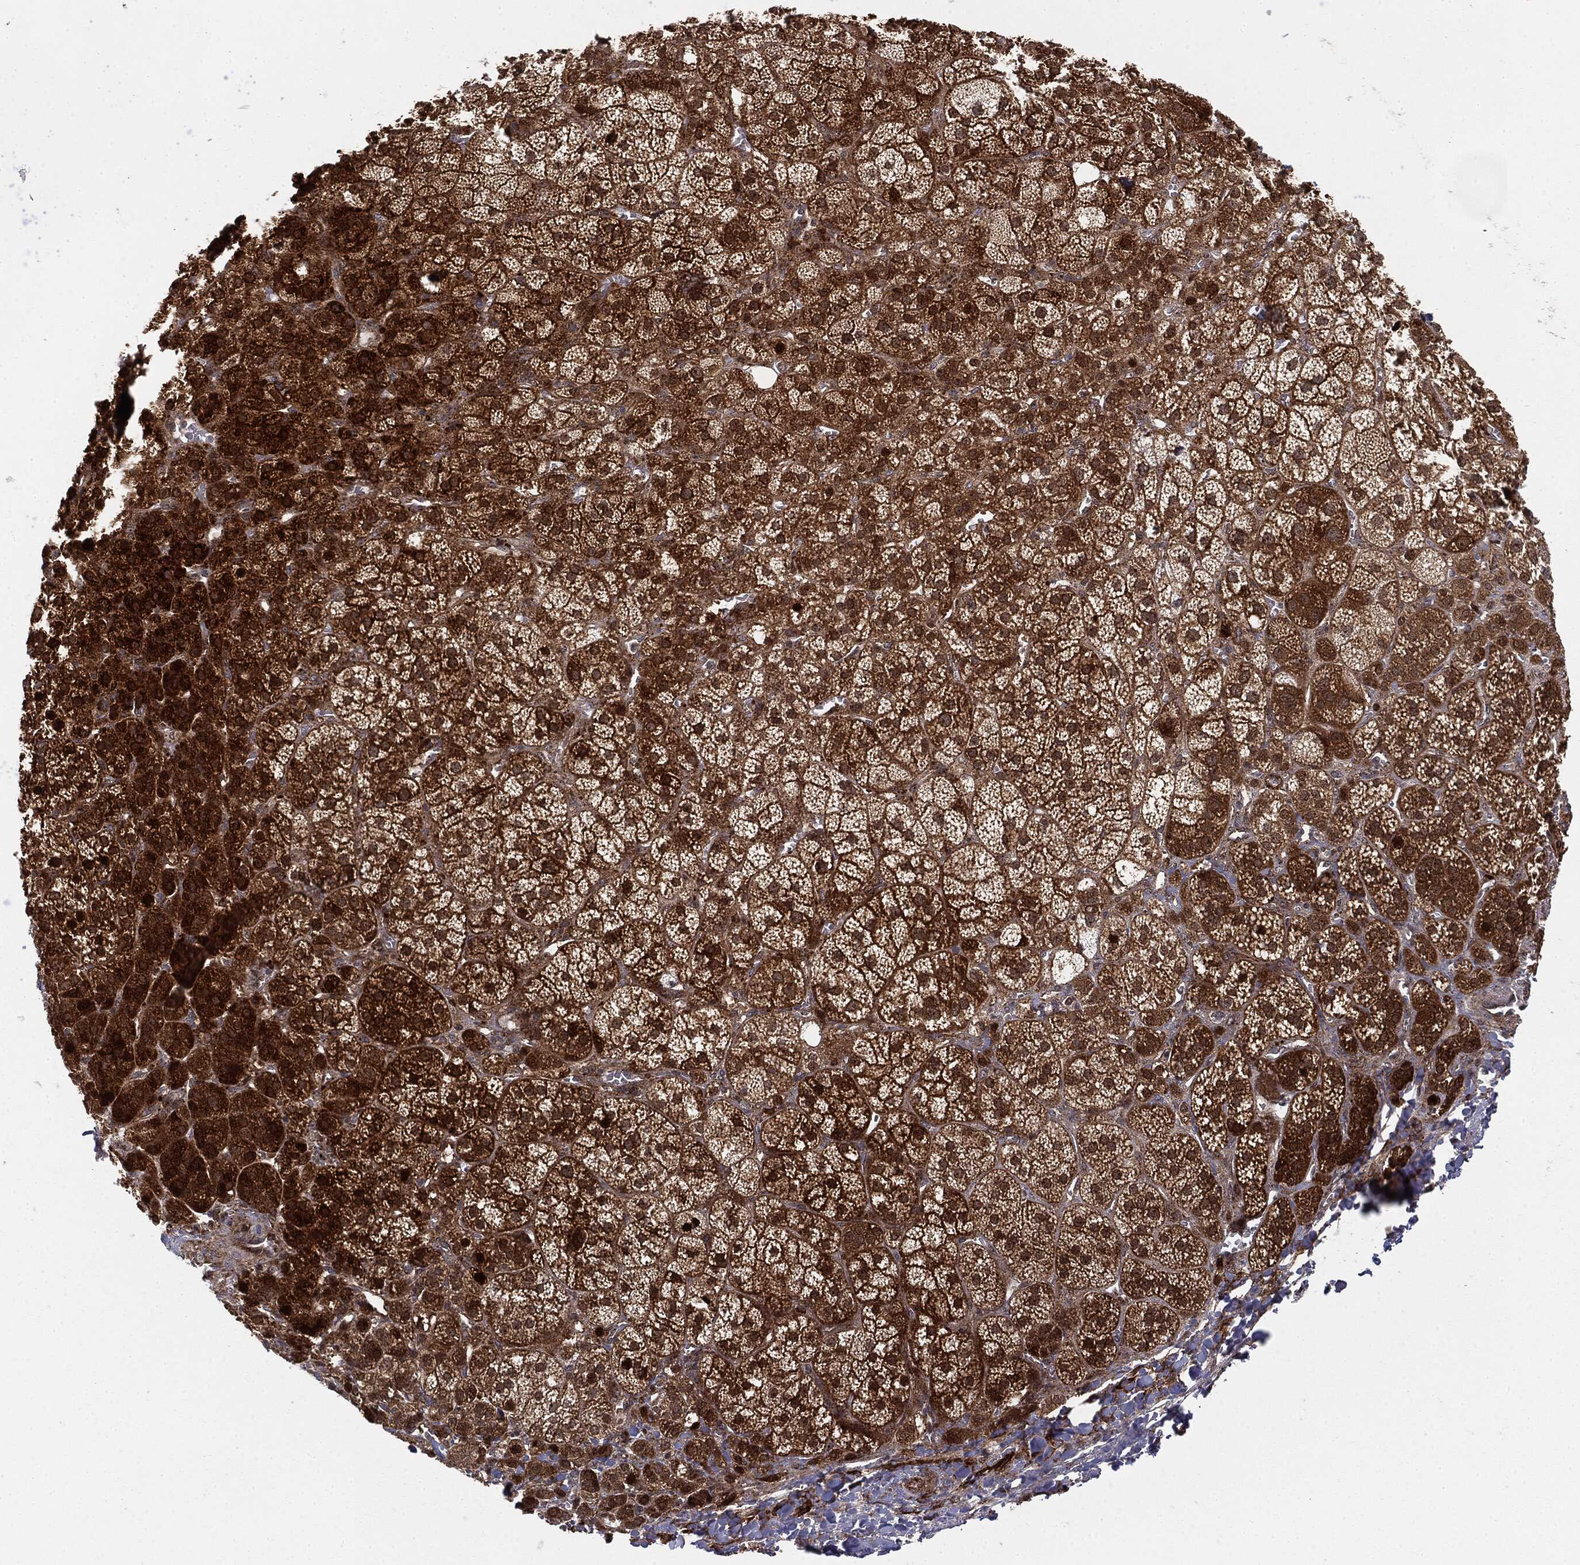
{"staining": {"intensity": "strong", "quantity": ">75%", "location": "cytoplasmic/membranous"}, "tissue": "adrenal gland", "cell_type": "Glandular cells", "image_type": "normal", "snomed": [{"axis": "morphology", "description": "Normal tissue, NOS"}, {"axis": "topography", "description": "Adrenal gland"}], "caption": "Immunohistochemical staining of unremarkable human adrenal gland reveals high levels of strong cytoplasmic/membranous positivity in approximately >75% of glandular cells.", "gene": "PTEN", "patient": {"sex": "female", "age": 60}}